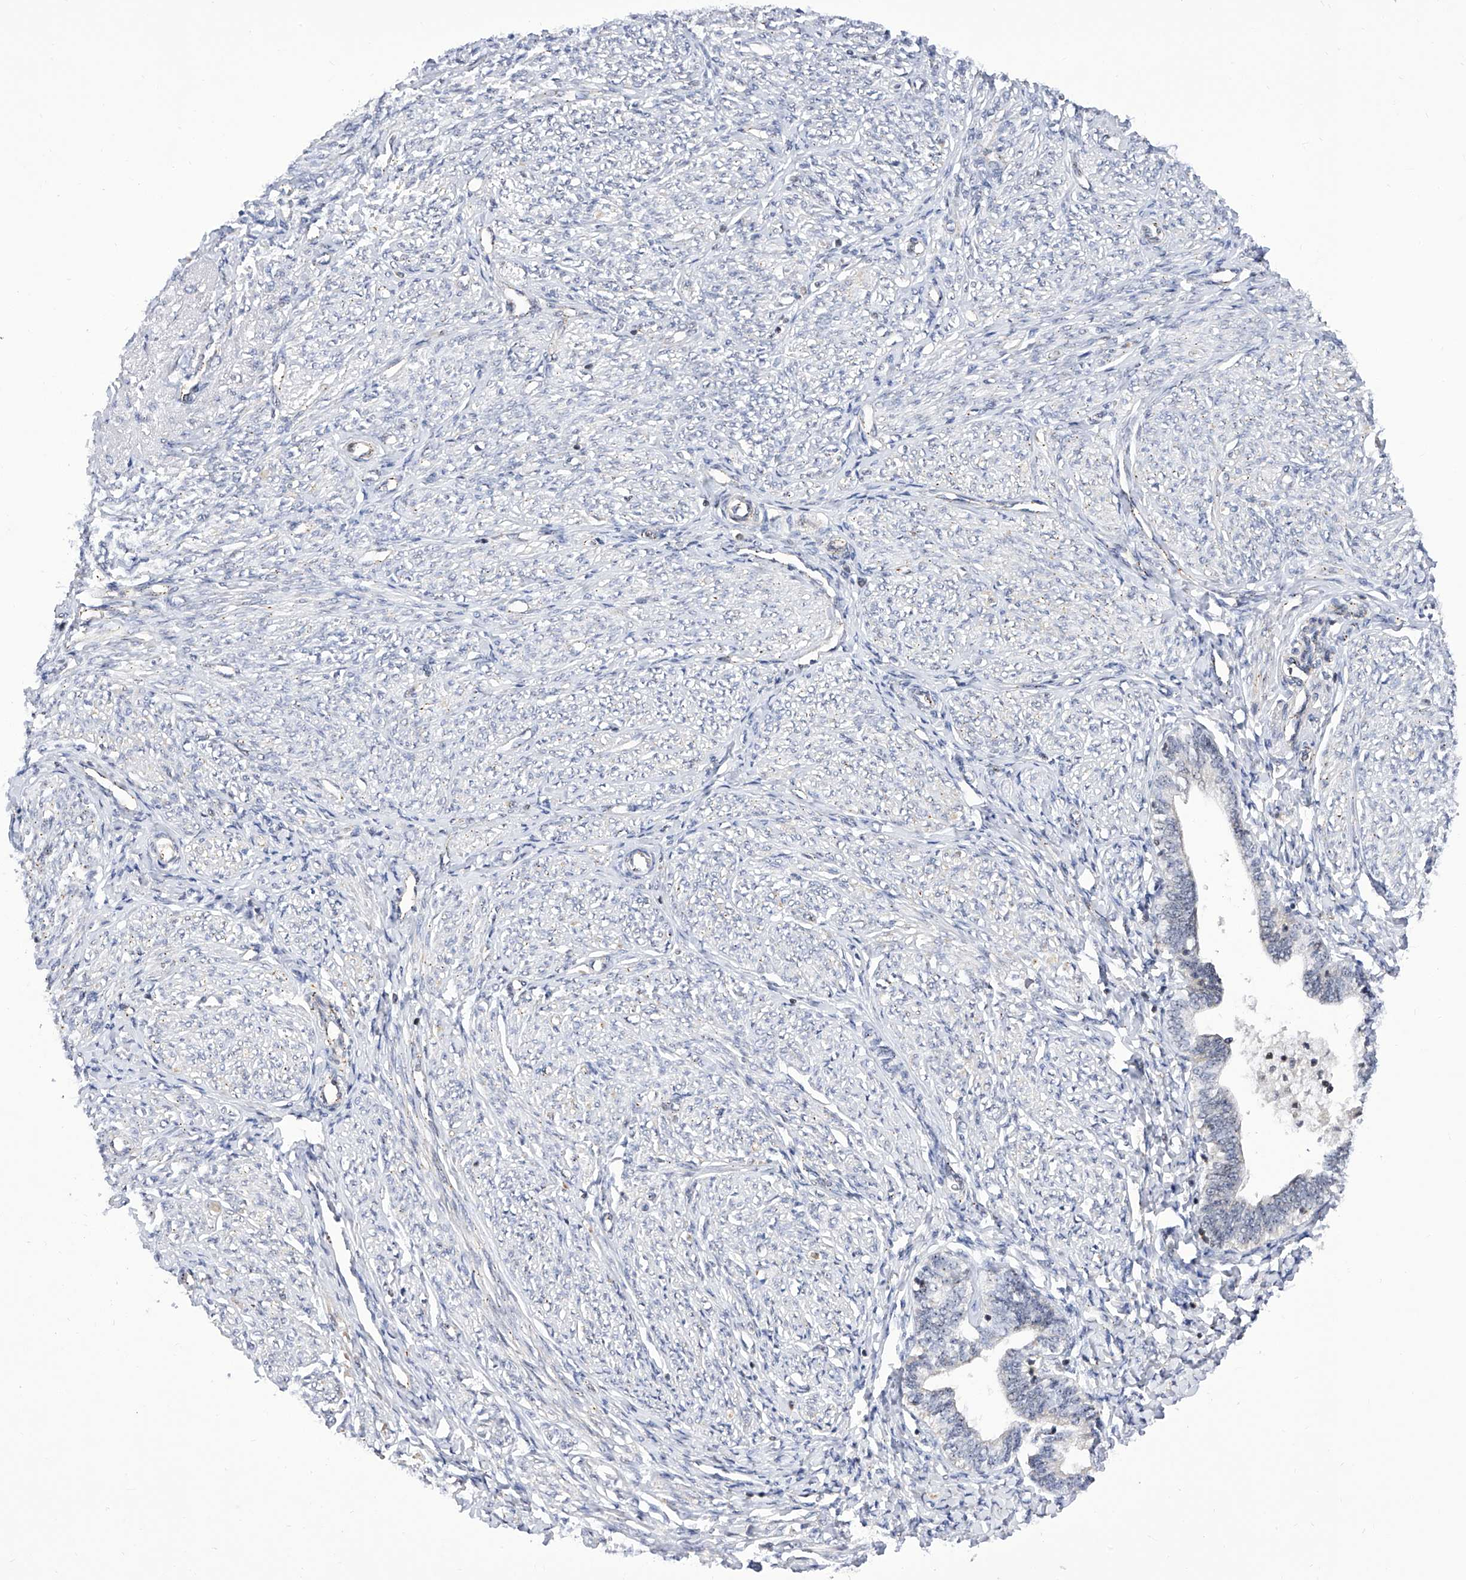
{"staining": {"intensity": "negative", "quantity": "none", "location": "none"}, "tissue": "endometrium", "cell_type": "Cells in endometrial stroma", "image_type": "normal", "snomed": [{"axis": "morphology", "description": "Normal tissue, NOS"}, {"axis": "topography", "description": "Endometrium"}], "caption": "Unremarkable endometrium was stained to show a protein in brown. There is no significant positivity in cells in endometrial stroma. (Brightfield microscopy of DAB immunohistochemistry (IHC) at high magnification).", "gene": "RAD54L", "patient": {"sex": "female", "age": 72}}